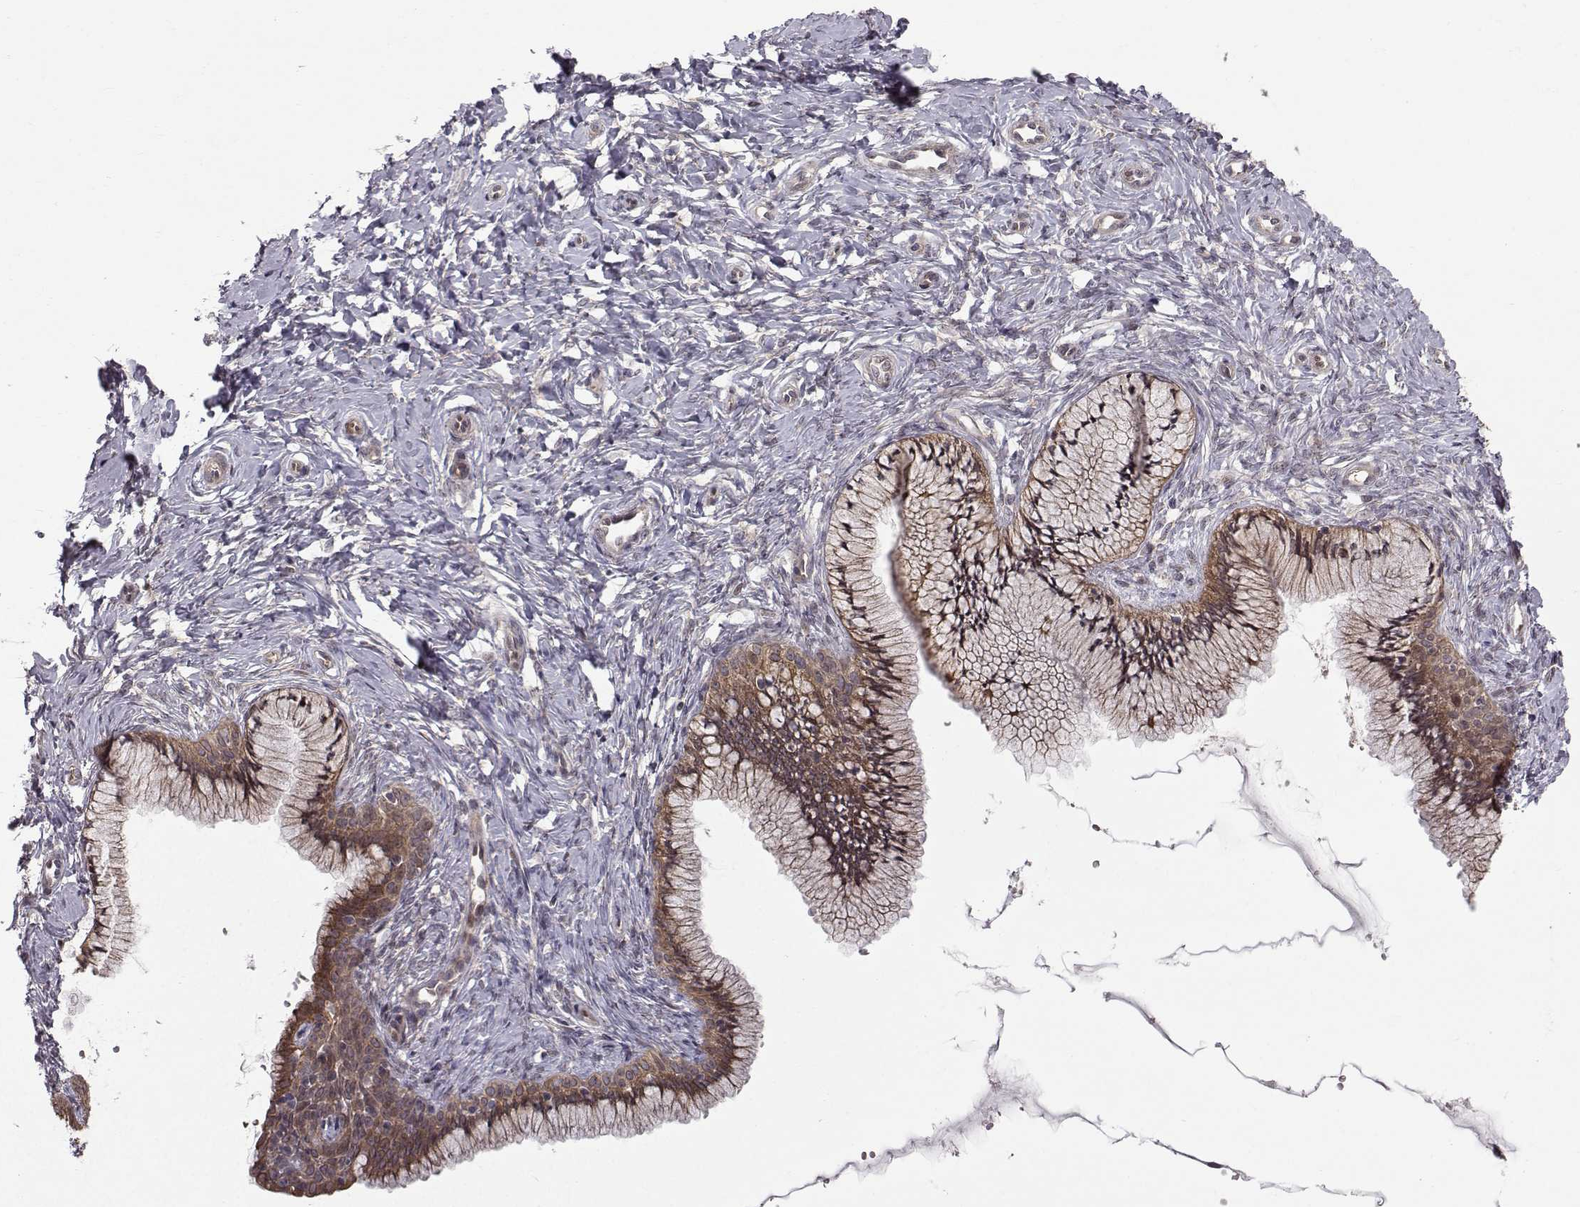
{"staining": {"intensity": "moderate", "quantity": ">75%", "location": "cytoplasmic/membranous"}, "tissue": "cervix", "cell_type": "Glandular cells", "image_type": "normal", "snomed": [{"axis": "morphology", "description": "Normal tissue, NOS"}, {"axis": "topography", "description": "Cervix"}], "caption": "Protein expression analysis of normal cervix exhibits moderate cytoplasmic/membranous positivity in approximately >75% of glandular cells. Using DAB (brown) and hematoxylin (blue) stains, captured at high magnification using brightfield microscopy.", "gene": "APC", "patient": {"sex": "female", "age": 37}}